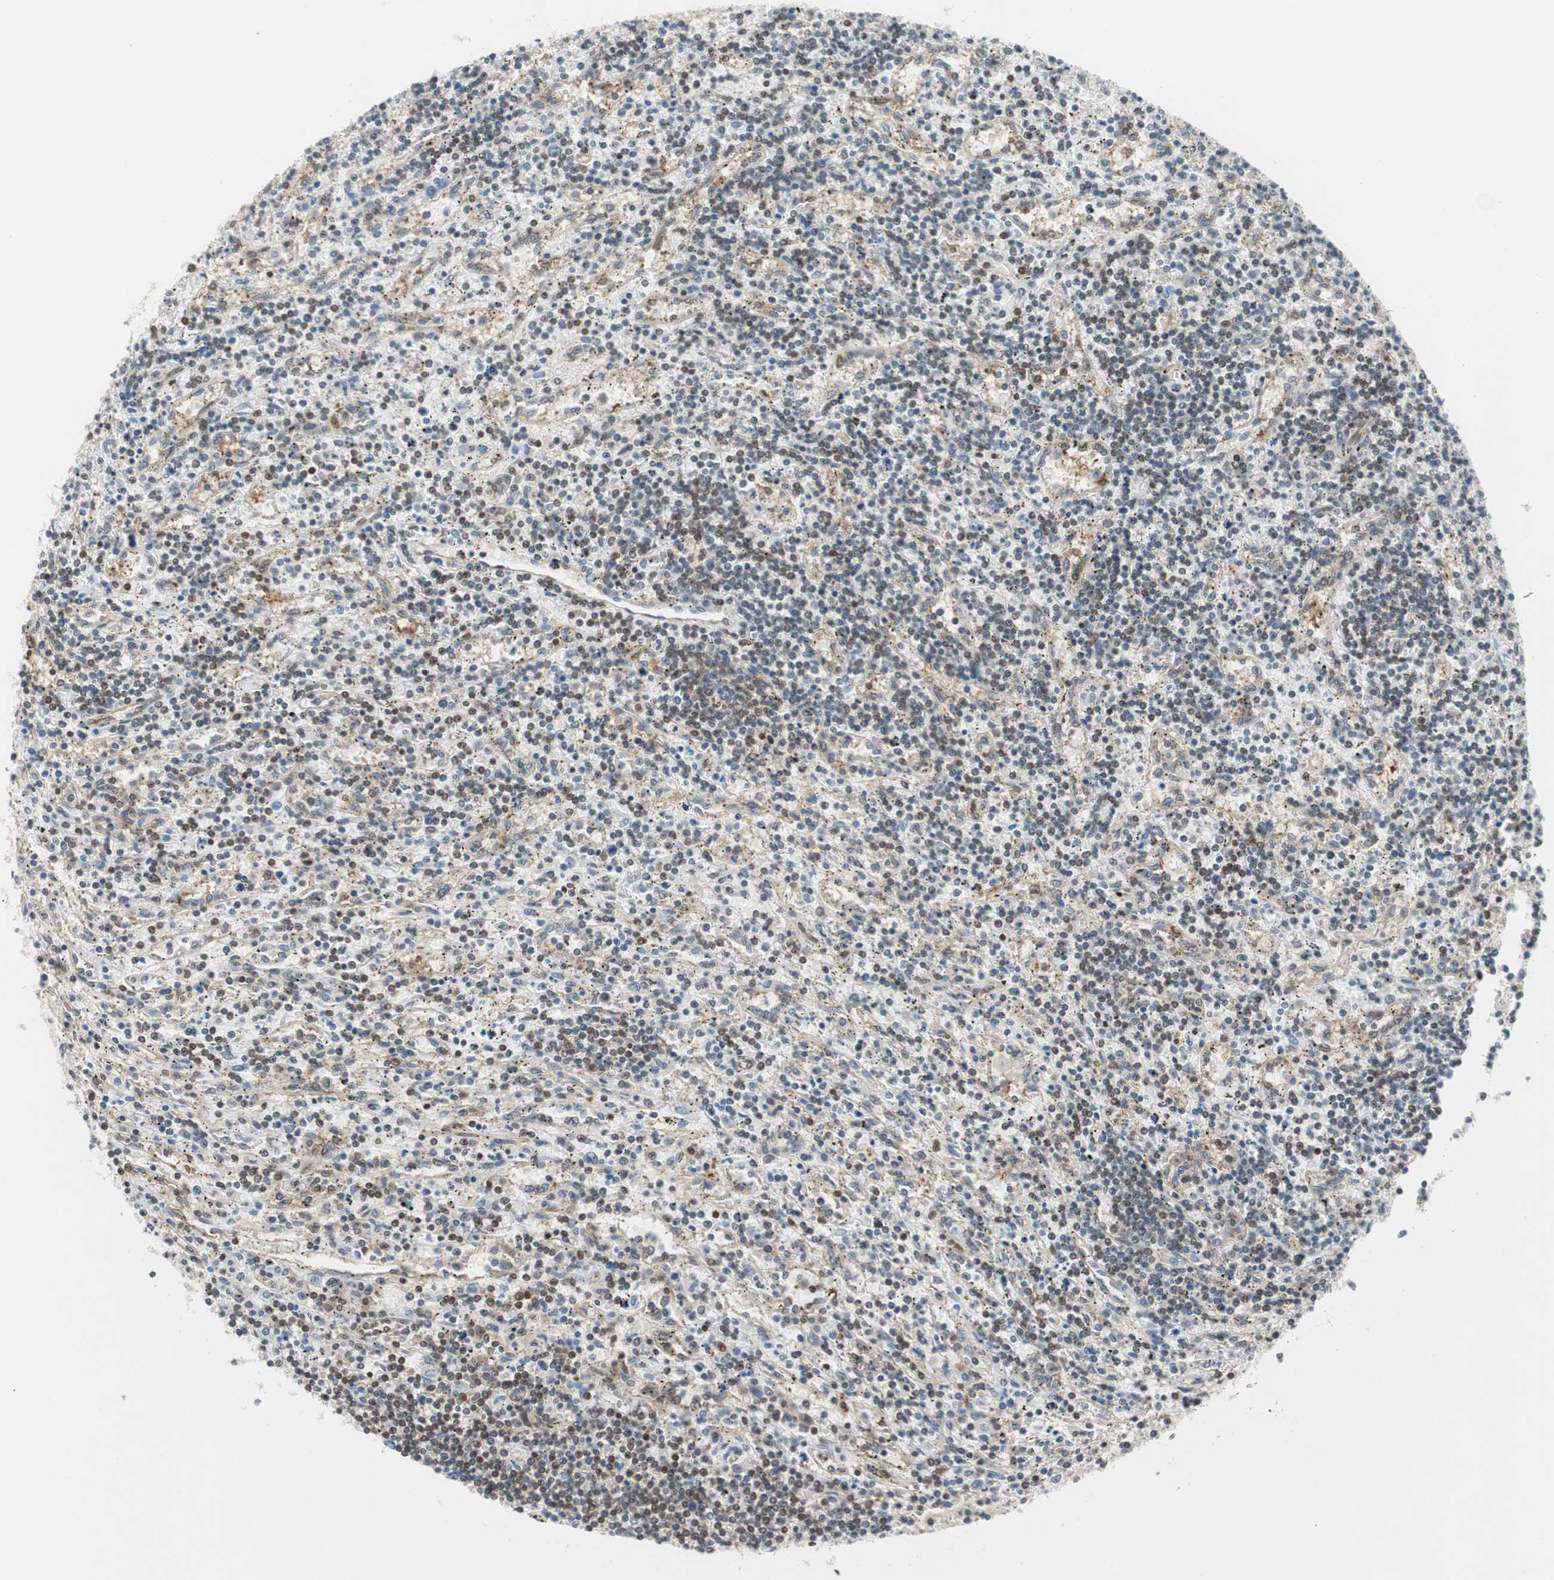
{"staining": {"intensity": "weak", "quantity": "25%-75%", "location": "cytoplasmic/membranous"}, "tissue": "lymphoma", "cell_type": "Tumor cells", "image_type": "cancer", "snomed": [{"axis": "morphology", "description": "Malignant lymphoma, non-Hodgkin's type, Low grade"}, {"axis": "topography", "description": "Spleen"}], "caption": "The micrograph demonstrates staining of lymphoma, revealing weak cytoplasmic/membranous protein staining (brown color) within tumor cells.", "gene": "ZNF512B", "patient": {"sex": "male", "age": 76}}